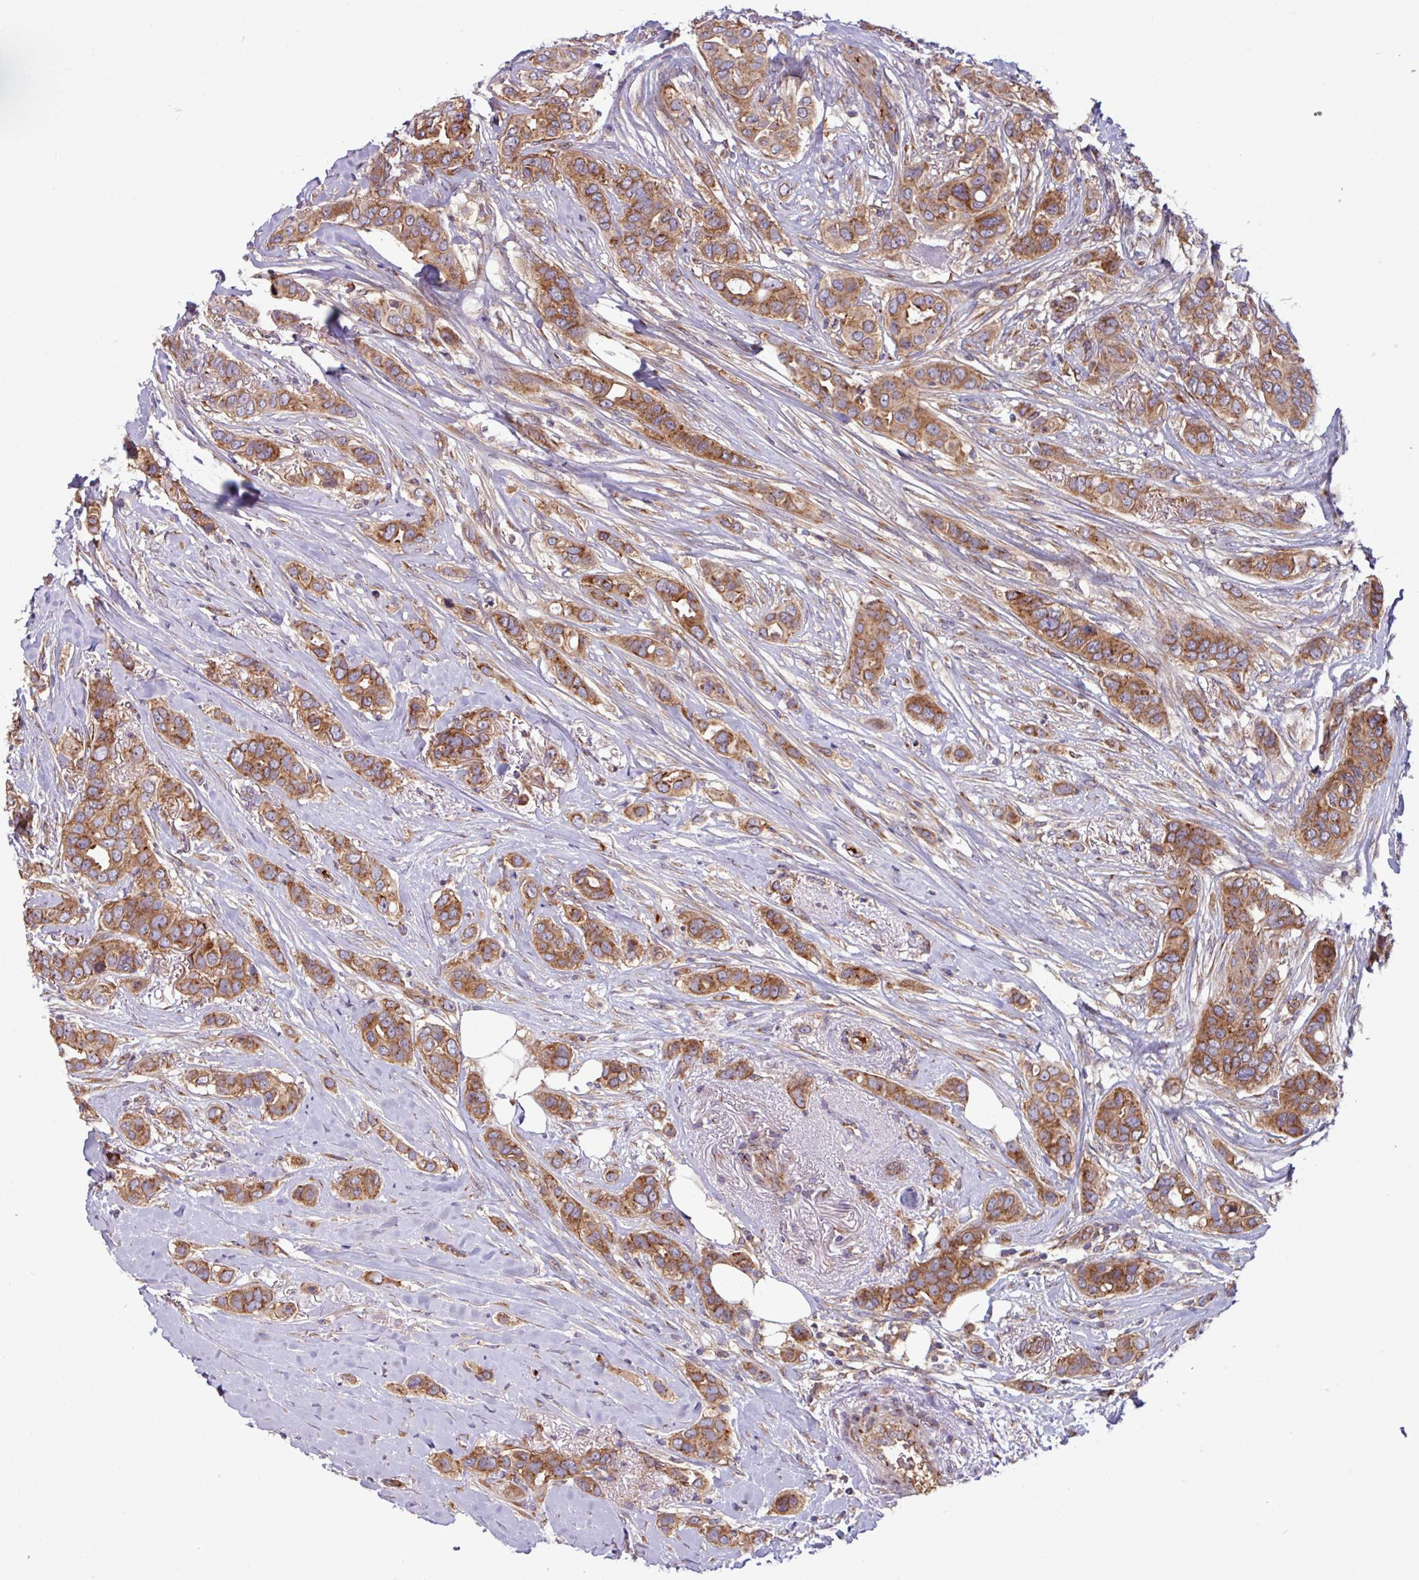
{"staining": {"intensity": "moderate", "quantity": ">75%", "location": "cytoplasmic/membranous"}, "tissue": "breast cancer", "cell_type": "Tumor cells", "image_type": "cancer", "snomed": [{"axis": "morphology", "description": "Lobular carcinoma"}, {"axis": "topography", "description": "Breast"}], "caption": "This photomicrograph displays breast cancer (lobular carcinoma) stained with immunohistochemistry (IHC) to label a protein in brown. The cytoplasmic/membranous of tumor cells show moderate positivity for the protein. Nuclei are counter-stained blue.", "gene": "LSM12", "patient": {"sex": "female", "age": 51}}